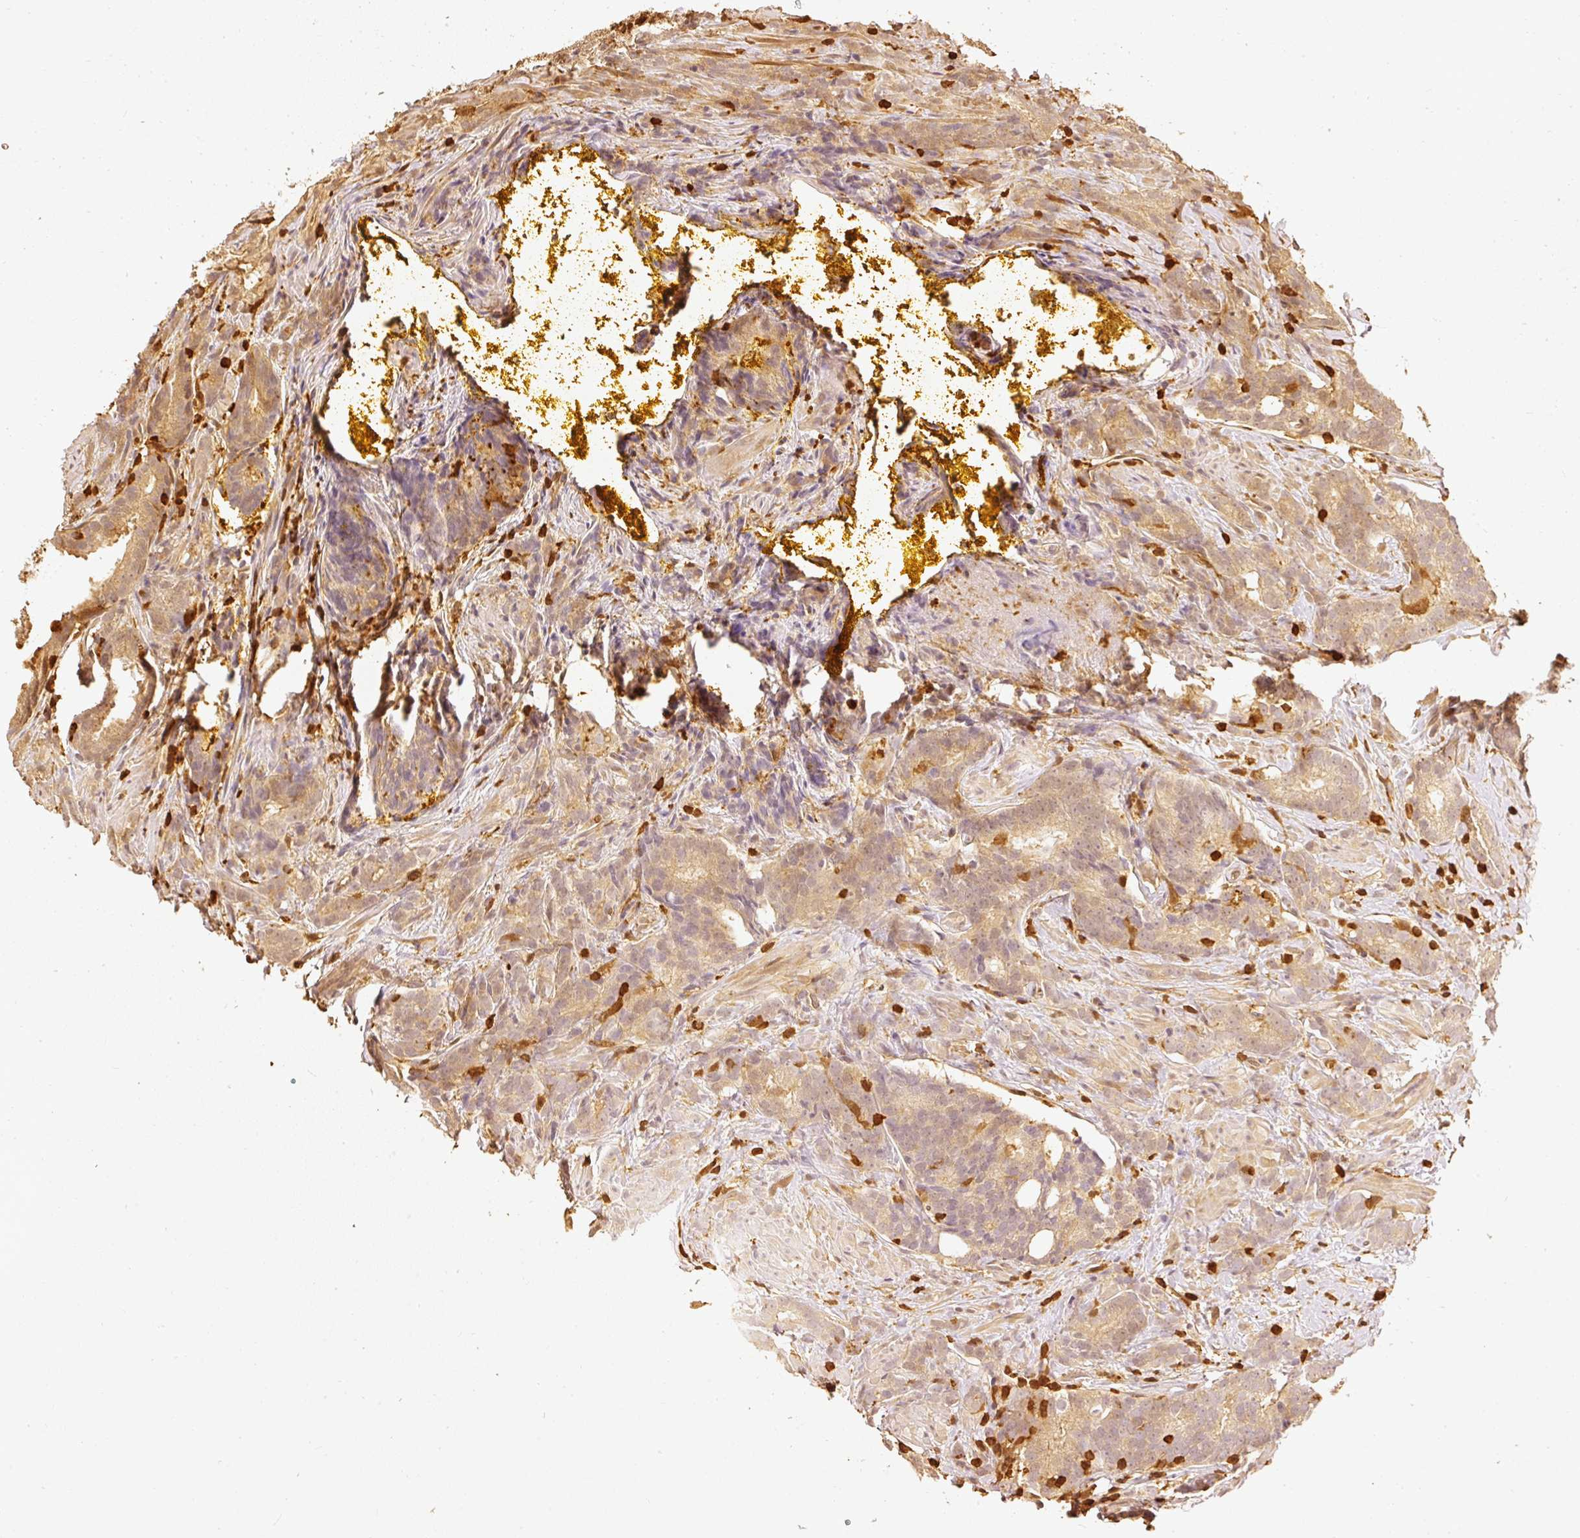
{"staining": {"intensity": "weak", "quantity": ">75%", "location": "cytoplasmic/membranous"}, "tissue": "prostate cancer", "cell_type": "Tumor cells", "image_type": "cancer", "snomed": [{"axis": "morphology", "description": "Adenocarcinoma, High grade"}, {"axis": "topography", "description": "Prostate"}], "caption": "The histopathology image reveals immunohistochemical staining of prostate high-grade adenocarcinoma. There is weak cytoplasmic/membranous expression is identified in approximately >75% of tumor cells.", "gene": "PFN1", "patient": {"sex": "male", "age": 64}}